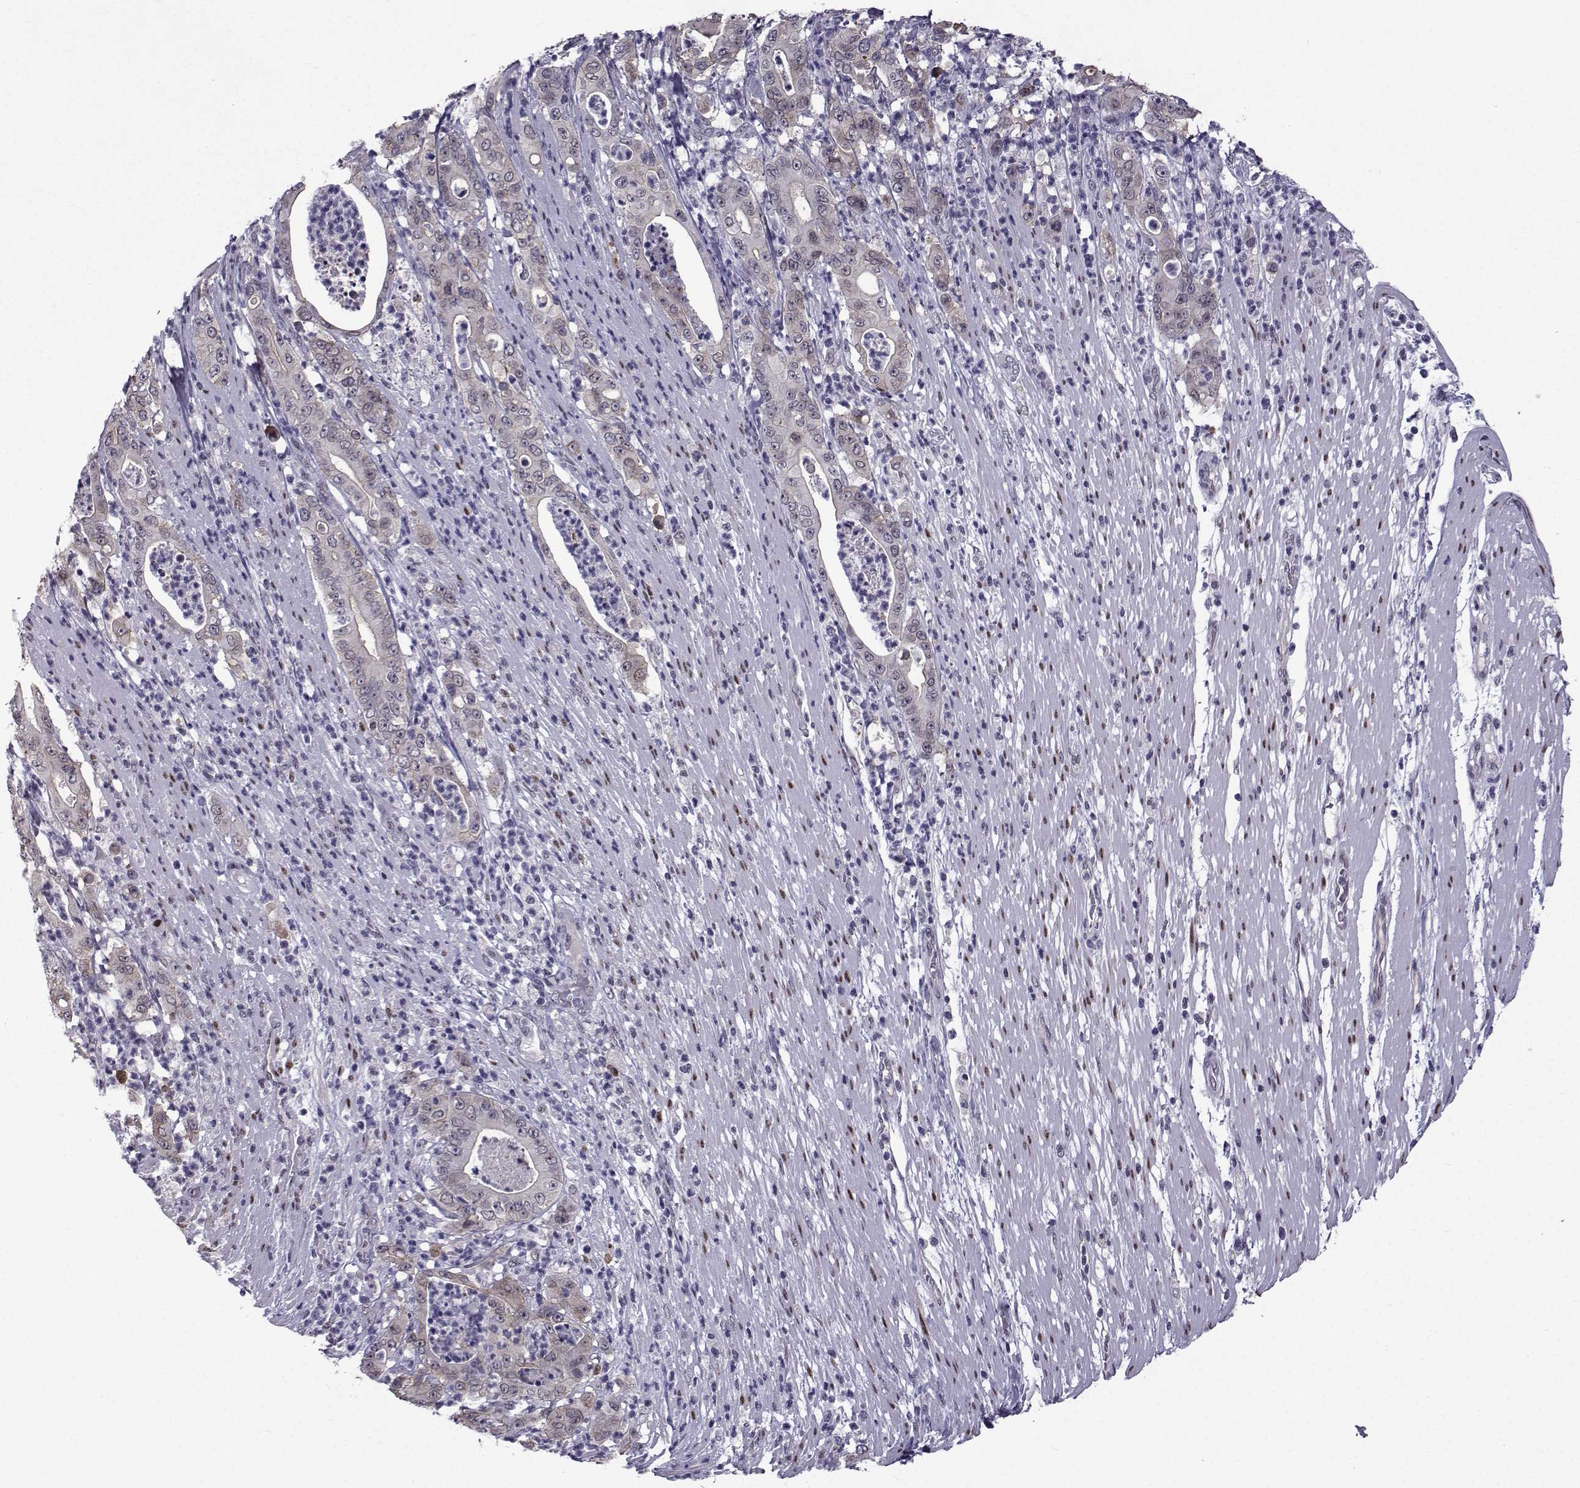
{"staining": {"intensity": "weak", "quantity": "<25%", "location": "nuclear"}, "tissue": "pancreatic cancer", "cell_type": "Tumor cells", "image_type": "cancer", "snomed": [{"axis": "morphology", "description": "Adenocarcinoma, NOS"}, {"axis": "topography", "description": "Pancreas"}], "caption": "An IHC photomicrograph of pancreatic adenocarcinoma is shown. There is no staining in tumor cells of pancreatic adenocarcinoma.", "gene": "RBM24", "patient": {"sex": "male", "age": 71}}